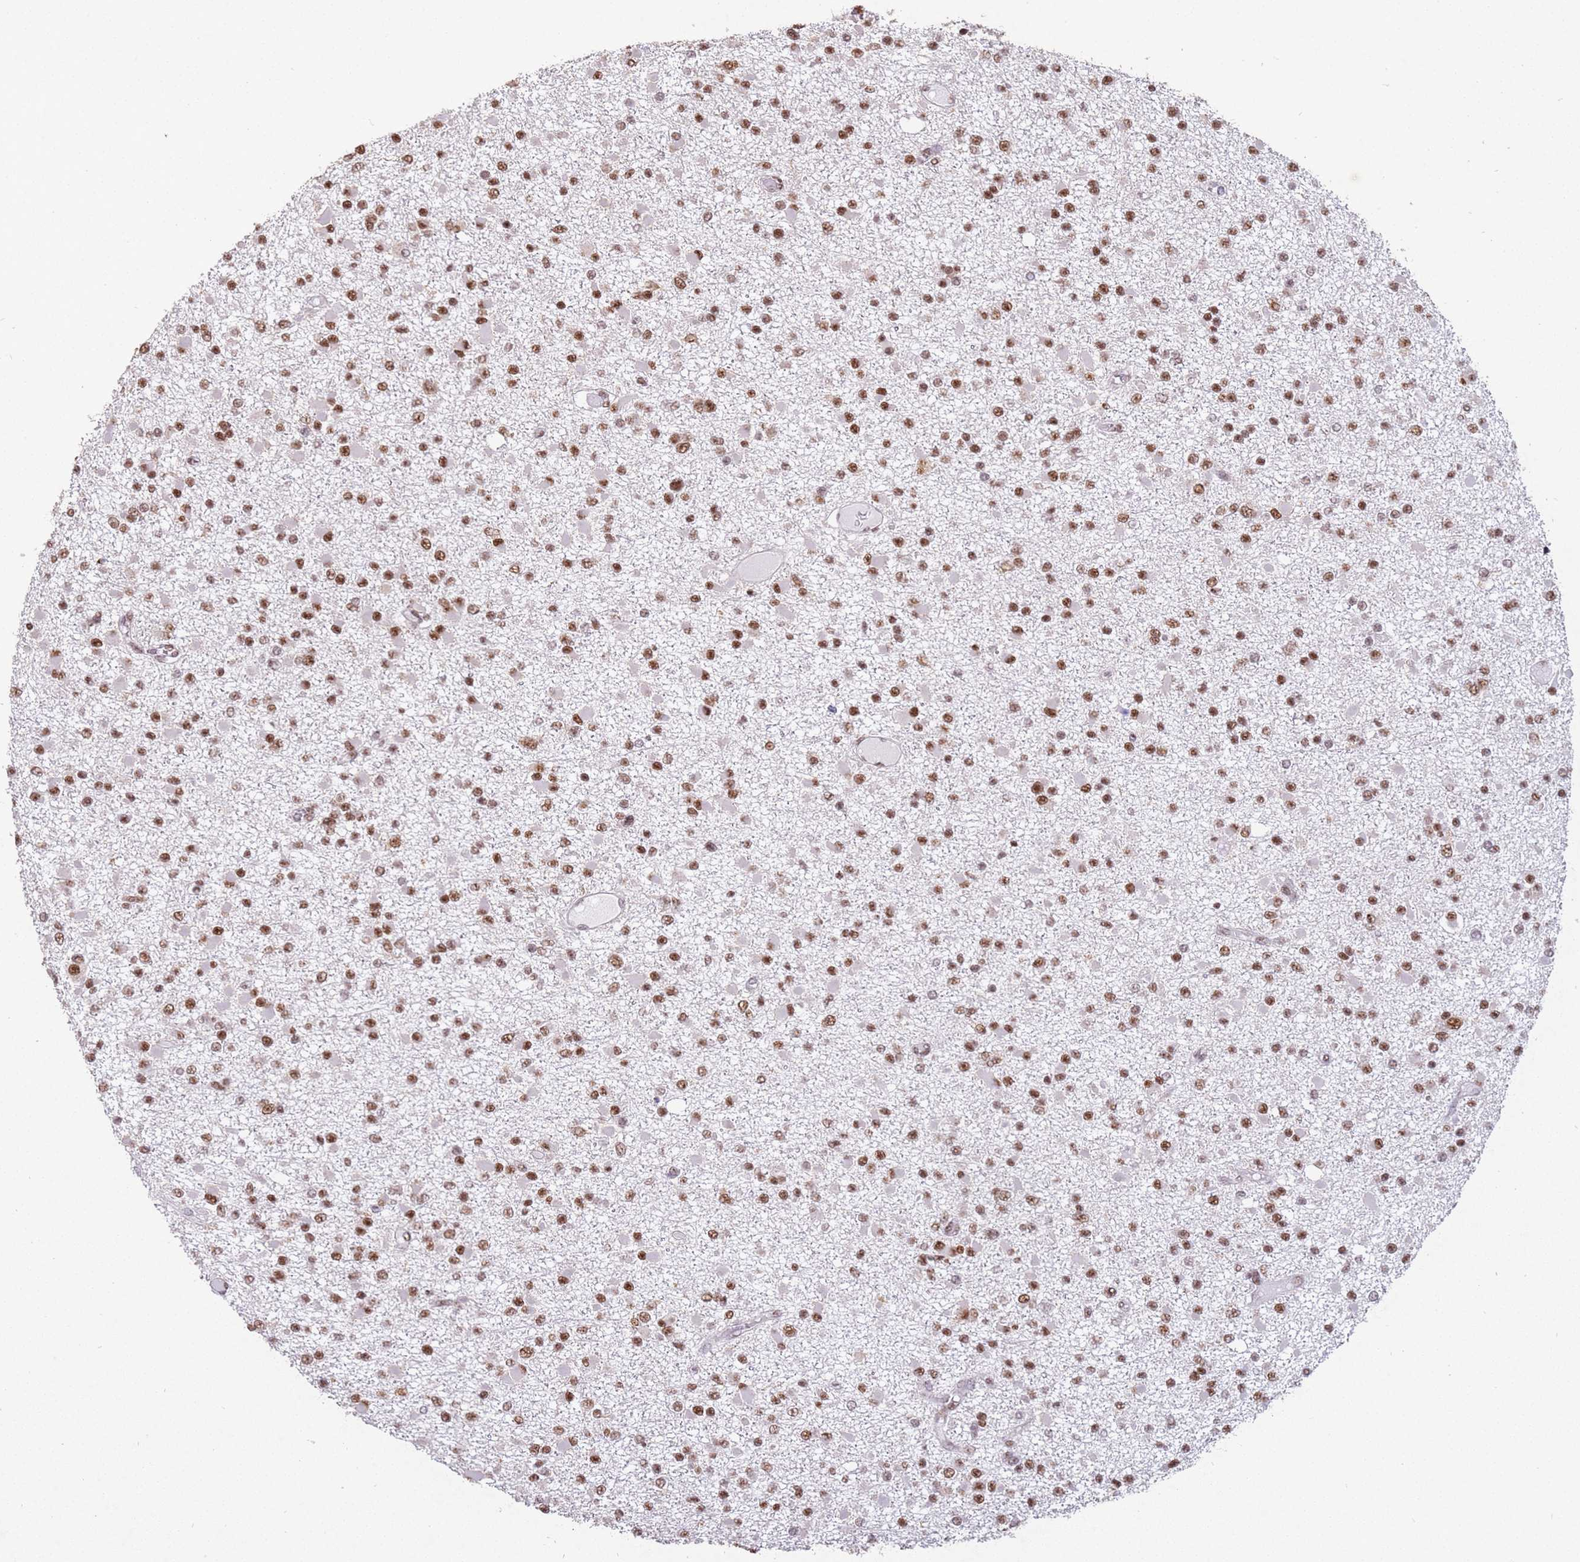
{"staining": {"intensity": "moderate", "quantity": ">75%", "location": "nuclear"}, "tissue": "glioma", "cell_type": "Tumor cells", "image_type": "cancer", "snomed": [{"axis": "morphology", "description": "Glioma, malignant, Low grade"}, {"axis": "topography", "description": "Brain"}], "caption": "Brown immunohistochemical staining in low-grade glioma (malignant) displays moderate nuclear staining in about >75% of tumor cells.", "gene": "ESF1", "patient": {"sex": "female", "age": 22}}